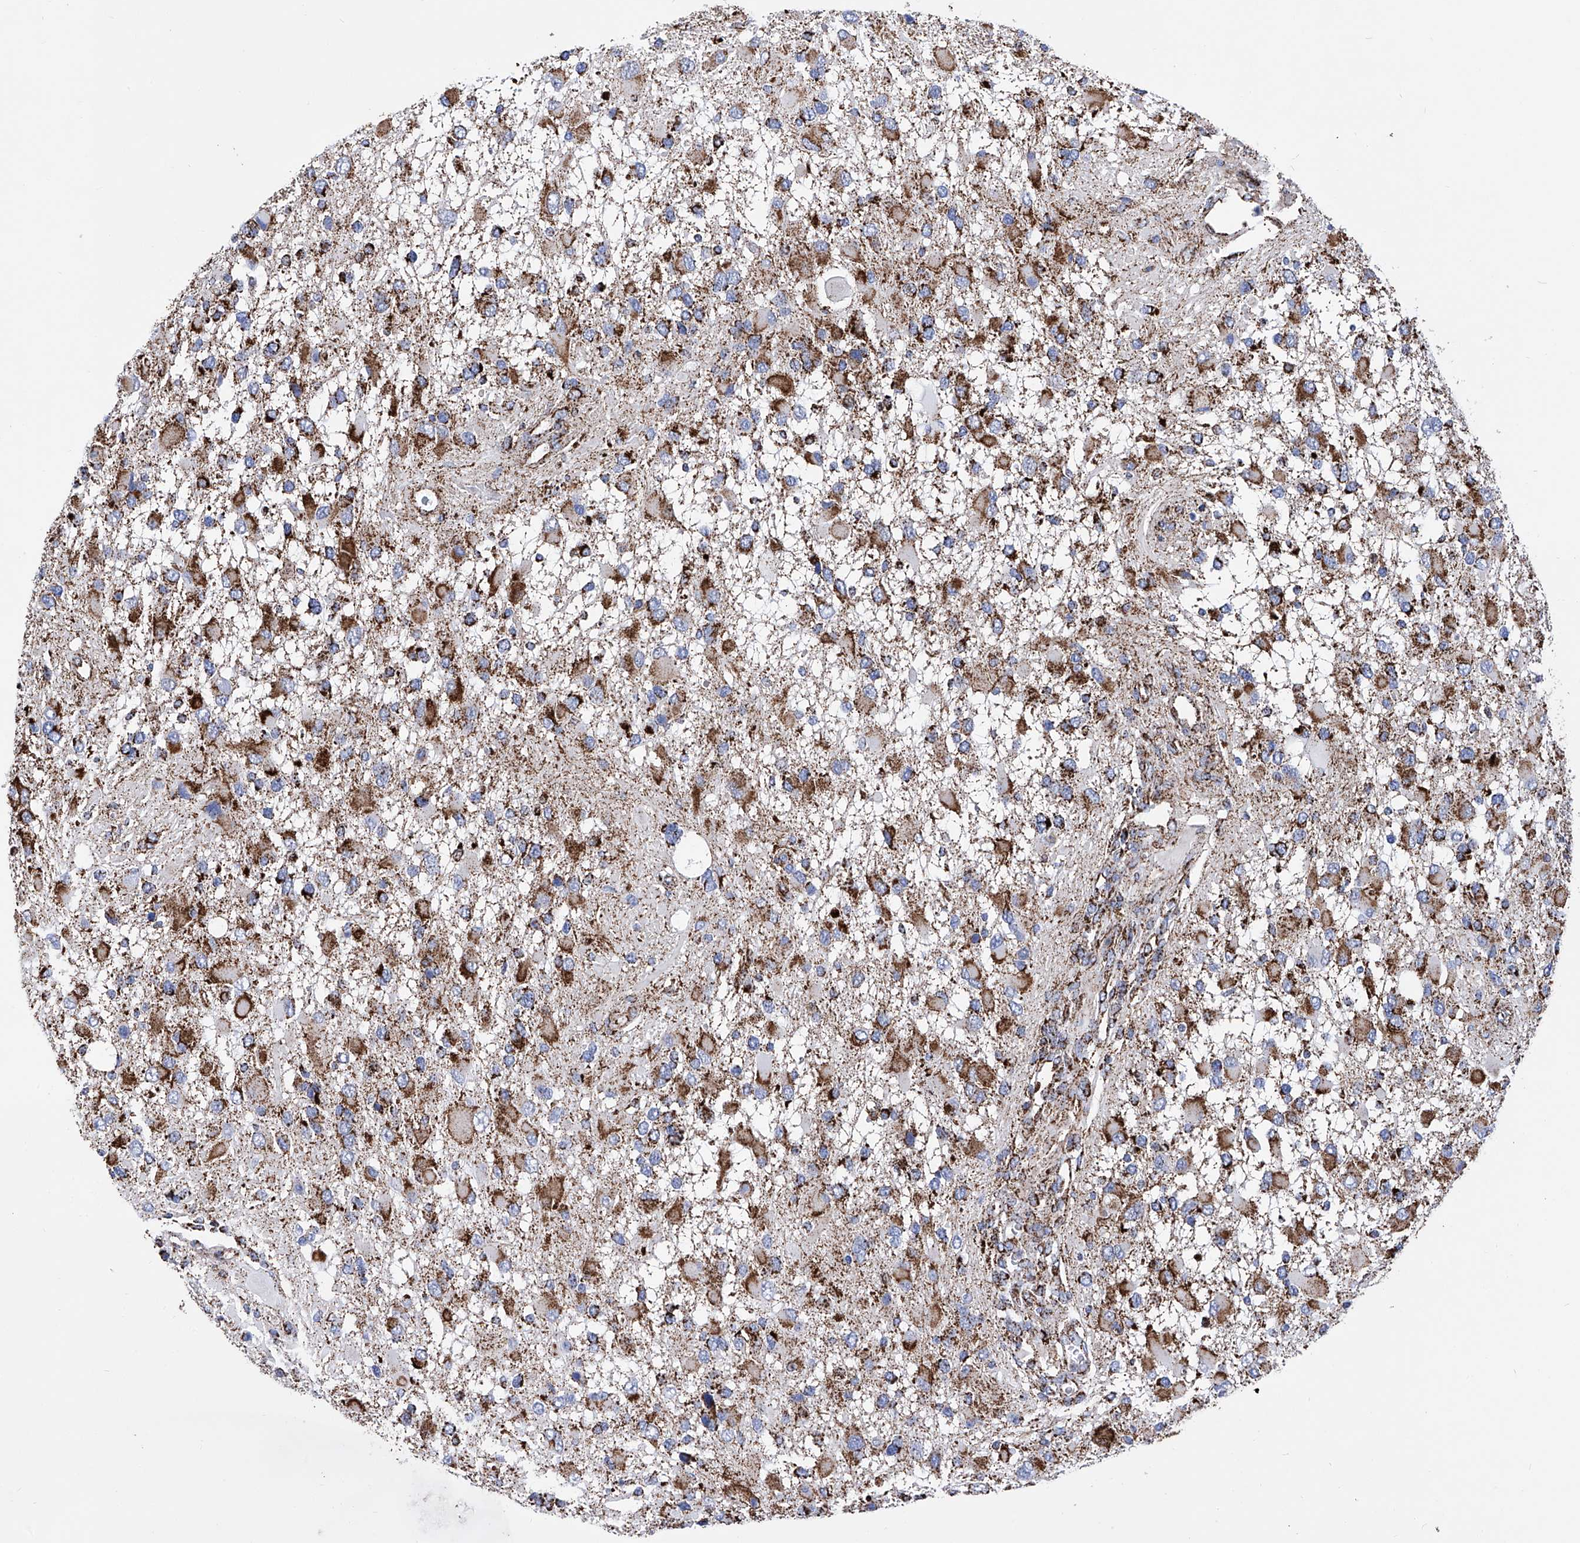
{"staining": {"intensity": "strong", "quantity": ">75%", "location": "cytoplasmic/membranous"}, "tissue": "glioma", "cell_type": "Tumor cells", "image_type": "cancer", "snomed": [{"axis": "morphology", "description": "Glioma, malignant, High grade"}, {"axis": "topography", "description": "Brain"}], "caption": "Protein expression analysis of human malignant glioma (high-grade) reveals strong cytoplasmic/membranous expression in approximately >75% of tumor cells. (Brightfield microscopy of DAB IHC at high magnification).", "gene": "ATP5PF", "patient": {"sex": "male", "age": 53}}